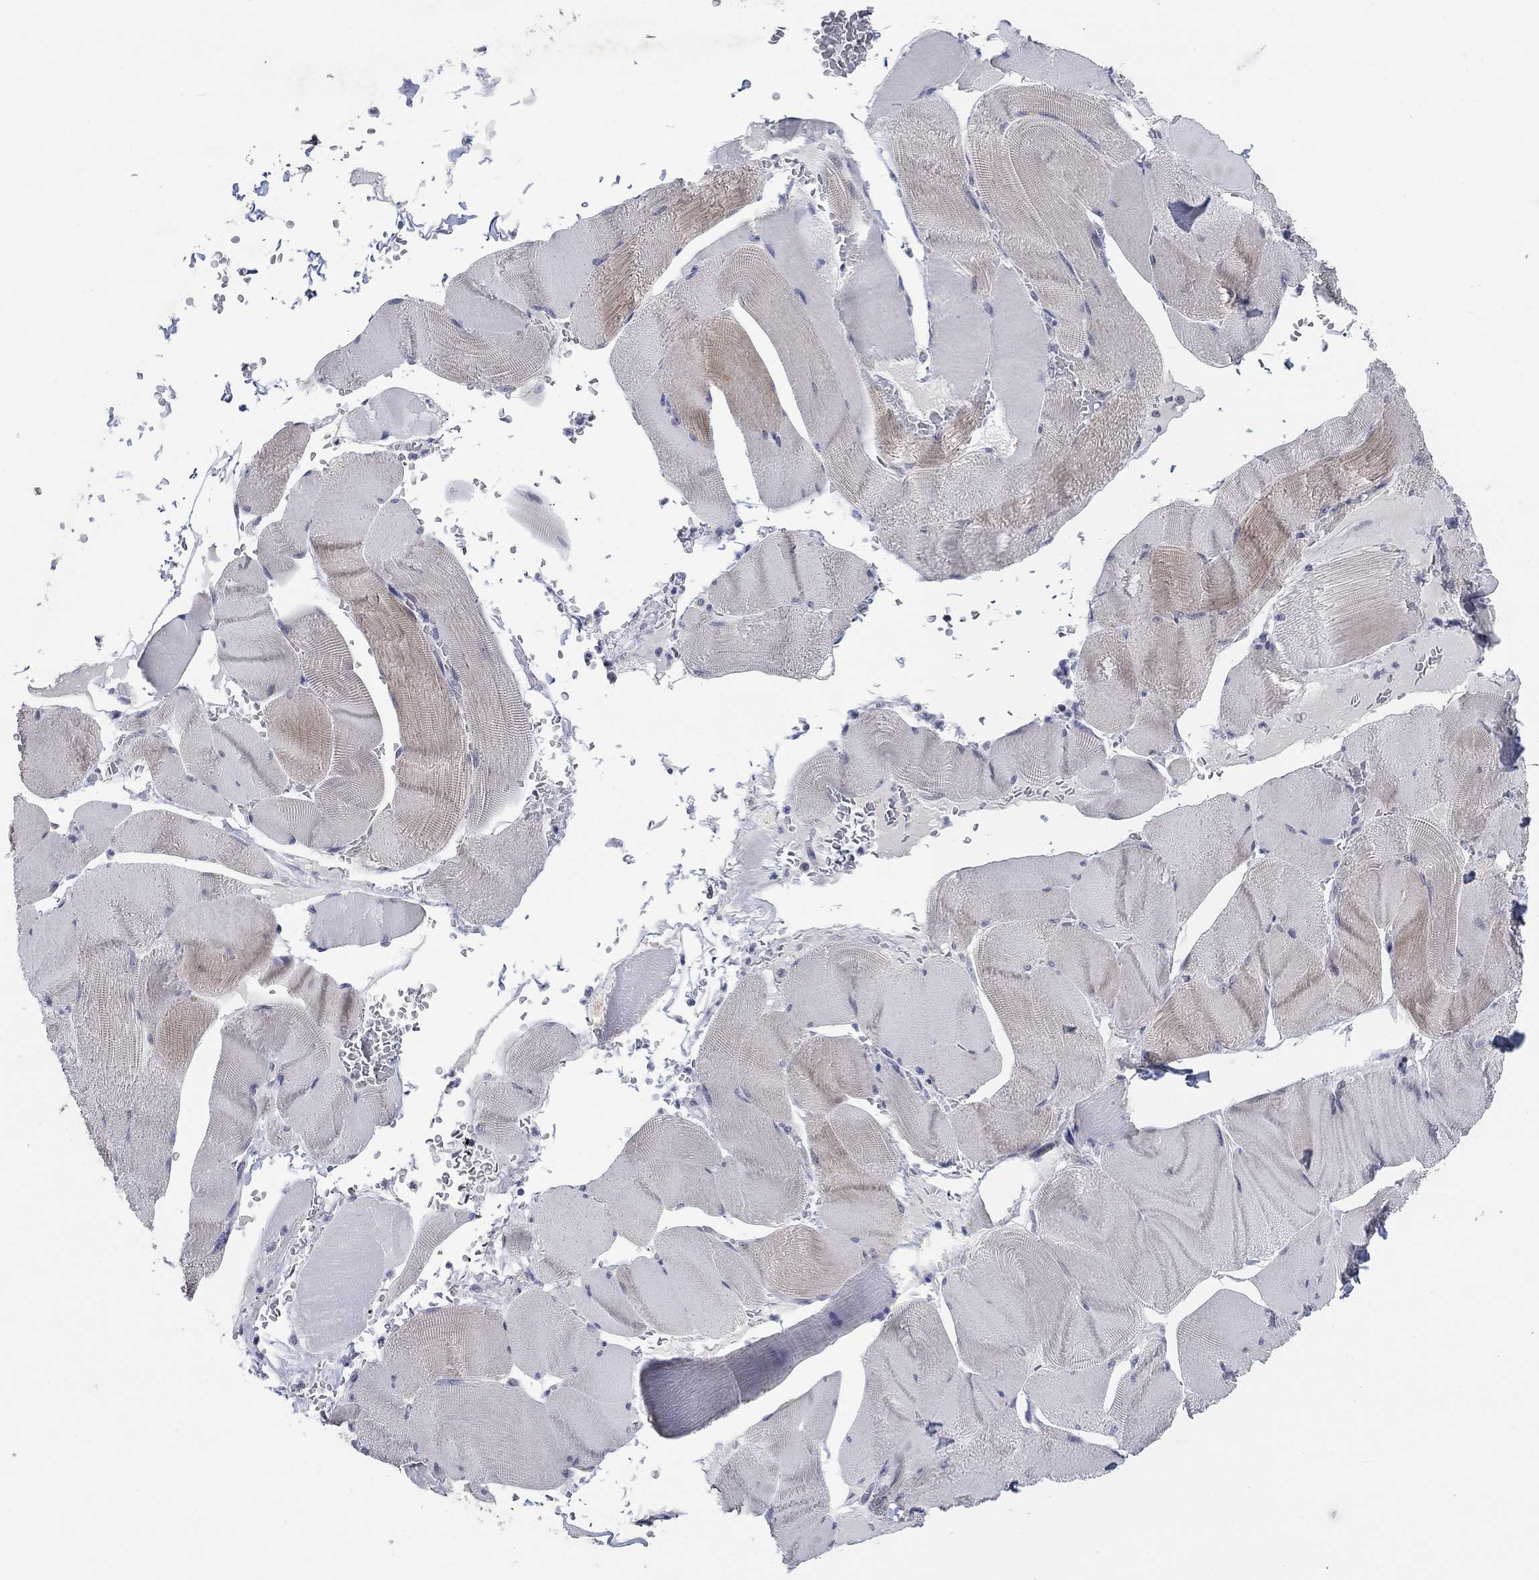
{"staining": {"intensity": "weak", "quantity": "25%-75%", "location": "cytoplasmic/membranous"}, "tissue": "skeletal muscle", "cell_type": "Myocytes", "image_type": "normal", "snomed": [{"axis": "morphology", "description": "Normal tissue, NOS"}, {"axis": "topography", "description": "Skeletal muscle"}], "caption": "A brown stain shows weak cytoplasmic/membranous staining of a protein in myocytes of benign skeletal muscle. The staining was performed using DAB, with brown indicating positive protein expression. Nuclei are stained blue with hematoxylin.", "gene": "SDC1", "patient": {"sex": "male", "age": 56}}